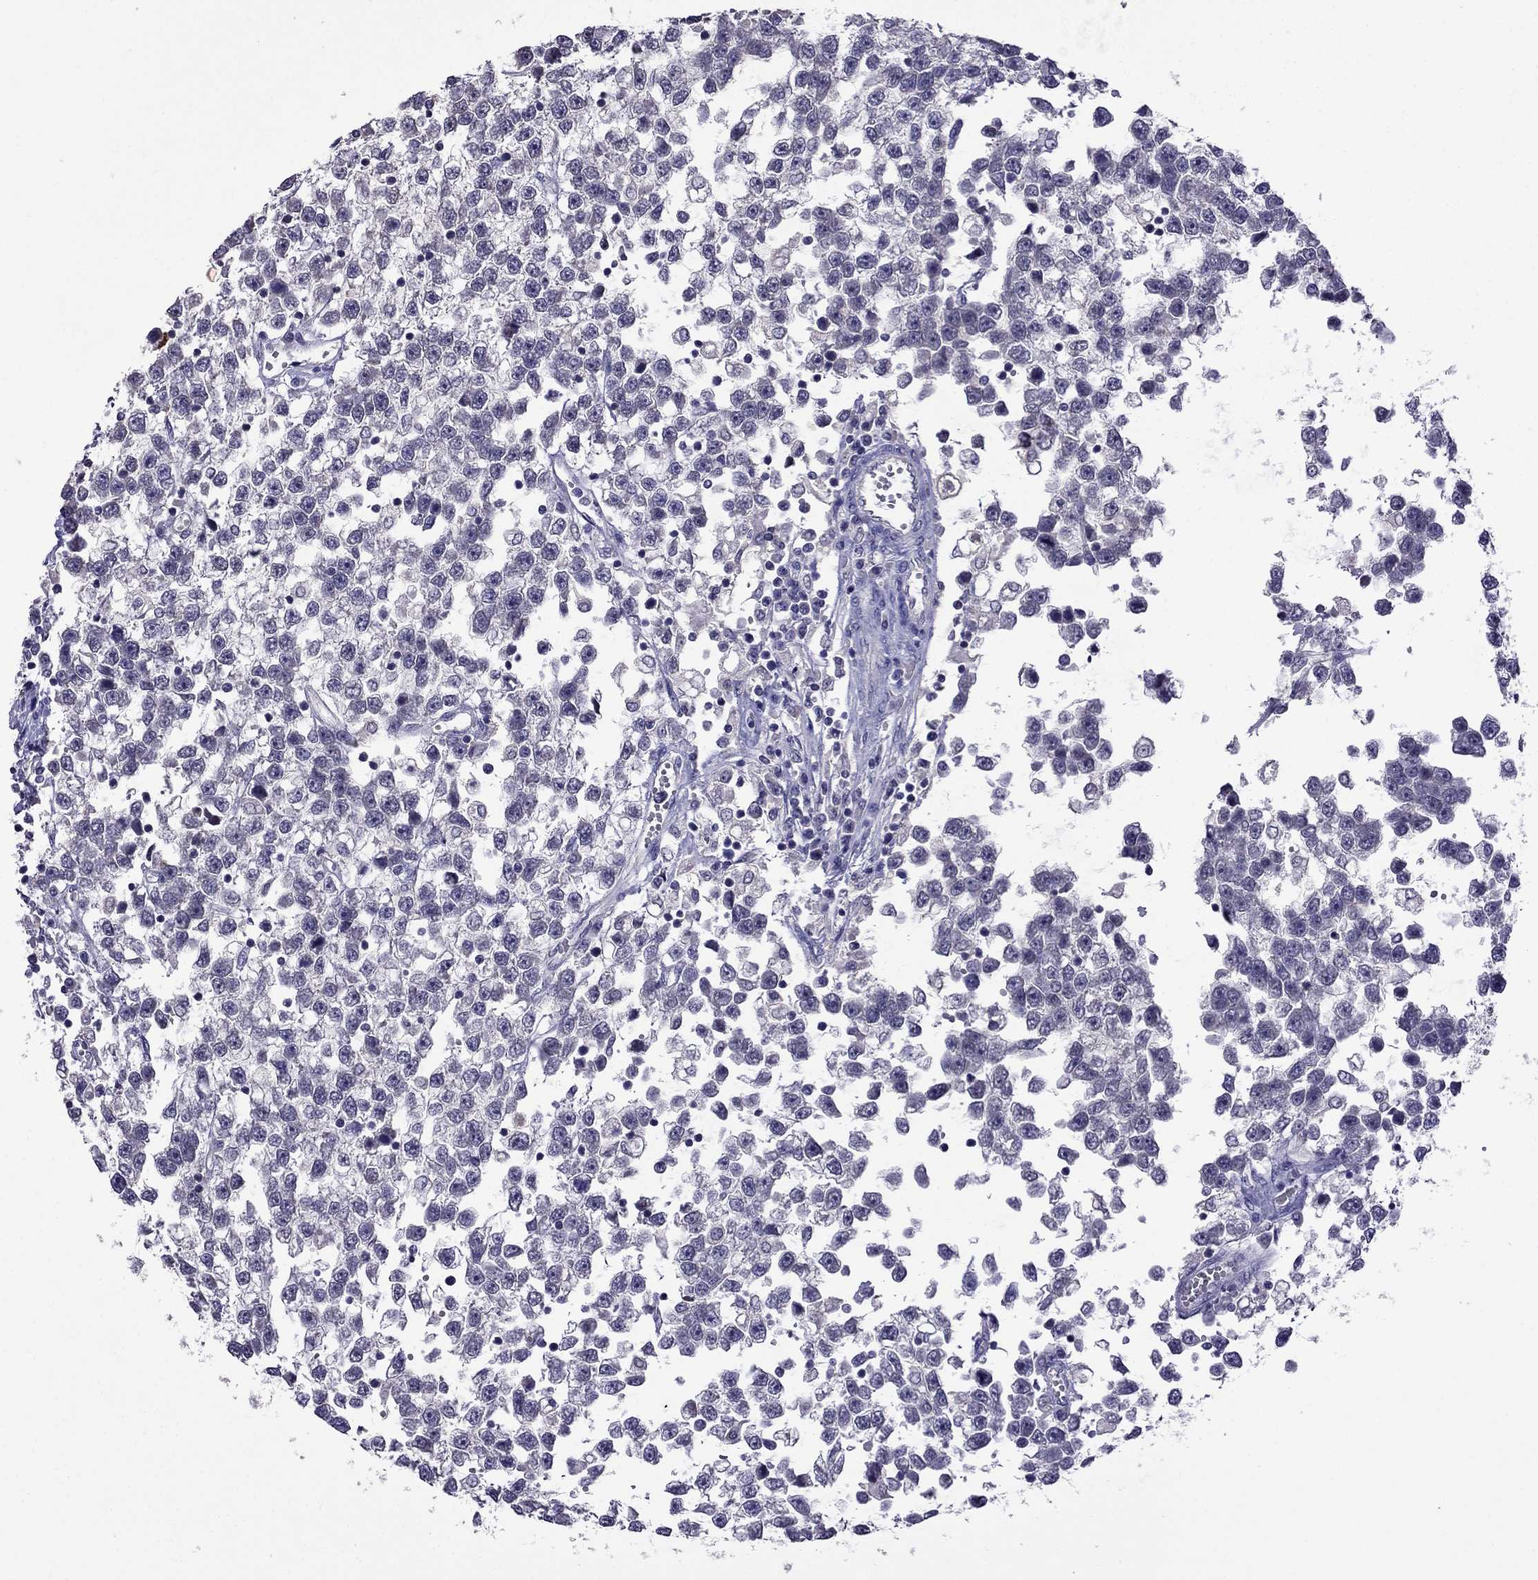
{"staining": {"intensity": "negative", "quantity": "none", "location": "none"}, "tissue": "testis cancer", "cell_type": "Tumor cells", "image_type": "cancer", "snomed": [{"axis": "morphology", "description": "Seminoma, NOS"}, {"axis": "topography", "description": "Testis"}], "caption": "Immunohistochemistry (IHC) of human seminoma (testis) shows no positivity in tumor cells.", "gene": "AQP9", "patient": {"sex": "male", "age": 34}}